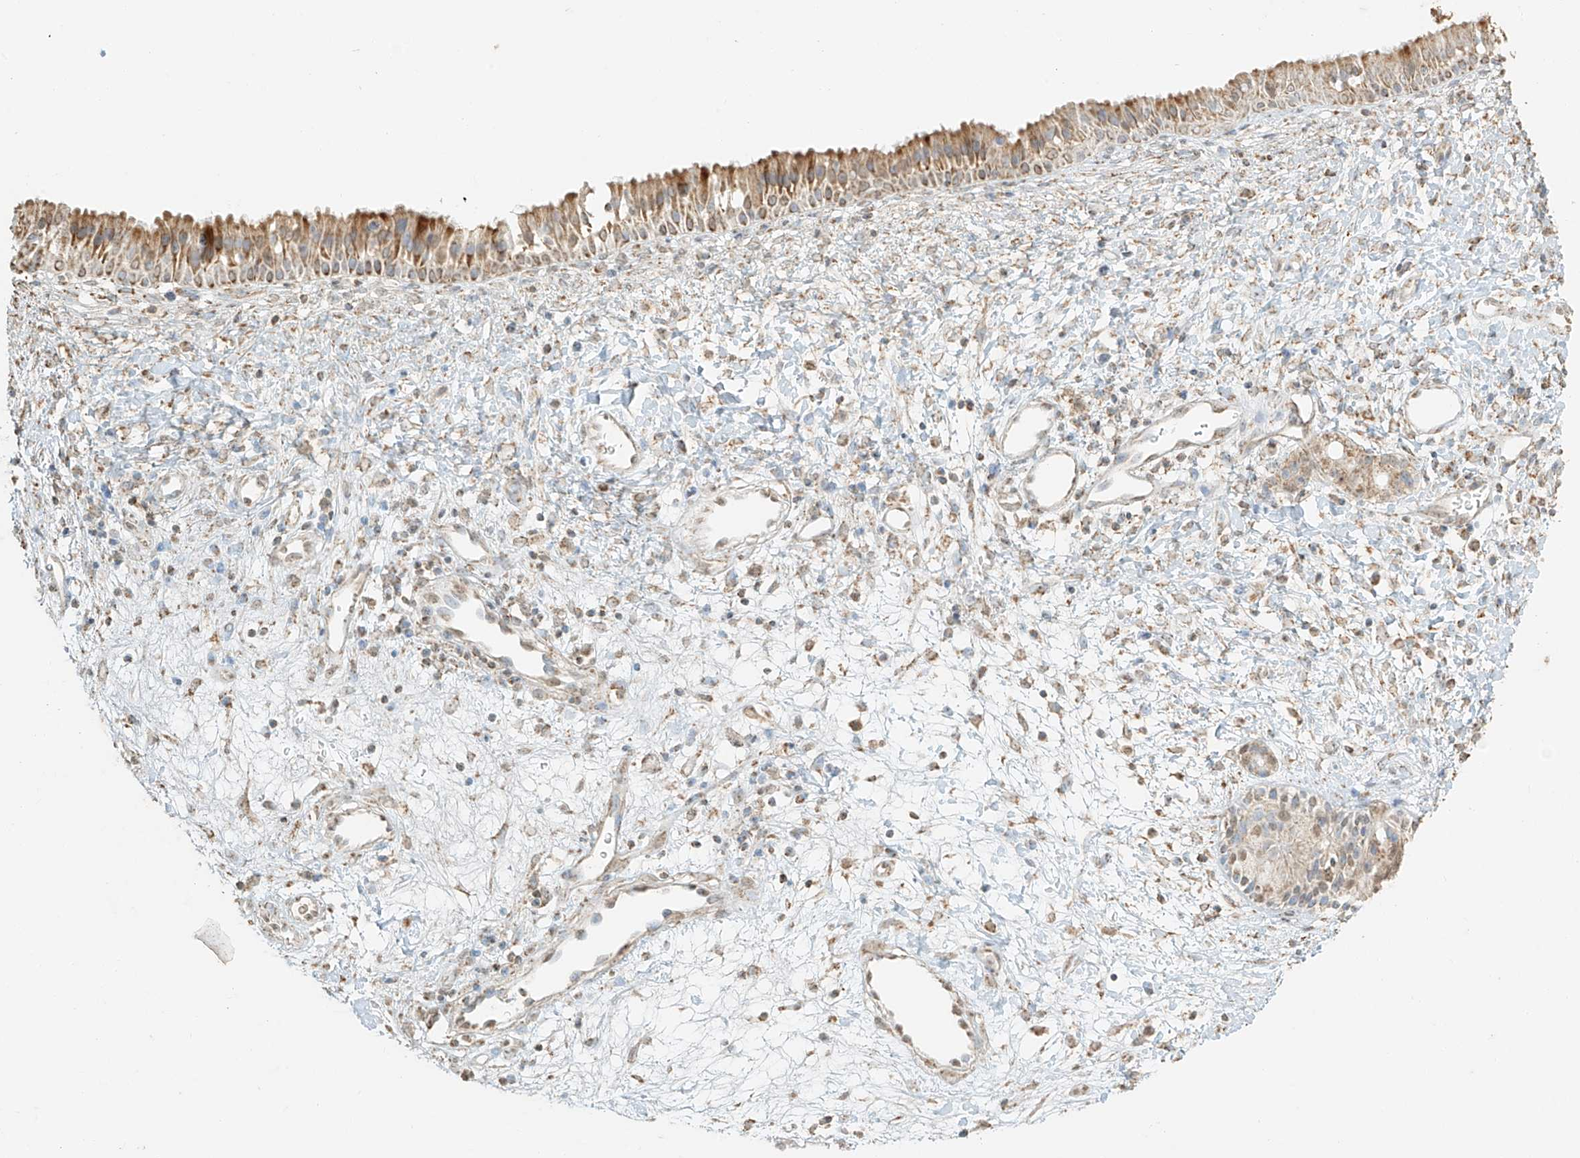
{"staining": {"intensity": "moderate", "quantity": ">75%", "location": "cytoplasmic/membranous"}, "tissue": "nasopharynx", "cell_type": "Respiratory epithelial cells", "image_type": "normal", "snomed": [{"axis": "morphology", "description": "Normal tissue, NOS"}, {"axis": "topography", "description": "Nasopharynx"}], "caption": "Benign nasopharynx demonstrates moderate cytoplasmic/membranous expression in about >75% of respiratory epithelial cells The protein of interest is shown in brown color, while the nuclei are stained blue..", "gene": "MIPEP", "patient": {"sex": "male", "age": 22}}